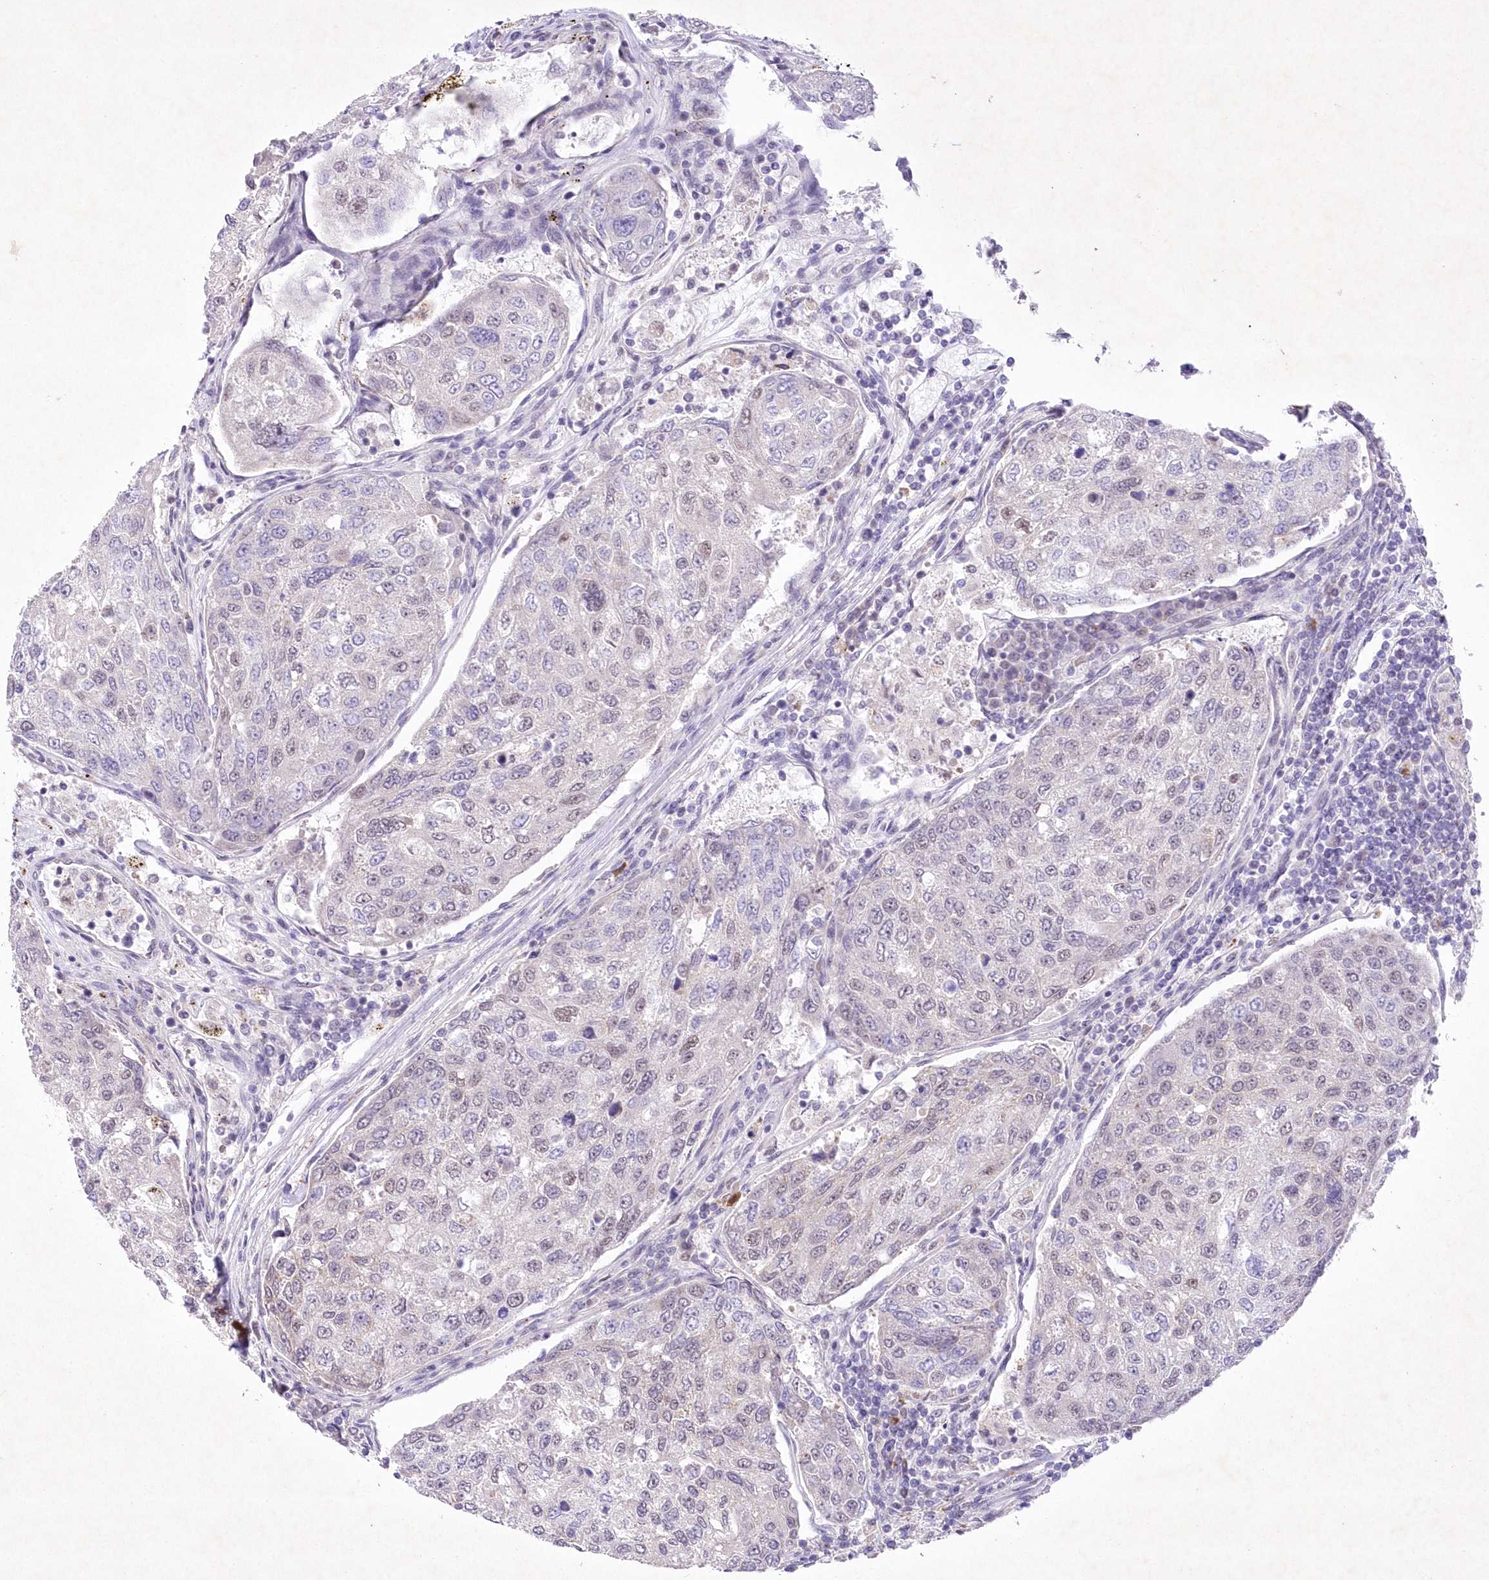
{"staining": {"intensity": "negative", "quantity": "none", "location": "none"}, "tissue": "urothelial cancer", "cell_type": "Tumor cells", "image_type": "cancer", "snomed": [{"axis": "morphology", "description": "Urothelial carcinoma, High grade"}, {"axis": "topography", "description": "Lymph node"}, {"axis": "topography", "description": "Urinary bladder"}], "caption": "DAB (3,3'-diaminobenzidine) immunohistochemical staining of human urothelial cancer shows no significant staining in tumor cells. (DAB (3,3'-diaminobenzidine) immunohistochemistry (IHC) with hematoxylin counter stain).", "gene": "RBM27", "patient": {"sex": "male", "age": 51}}